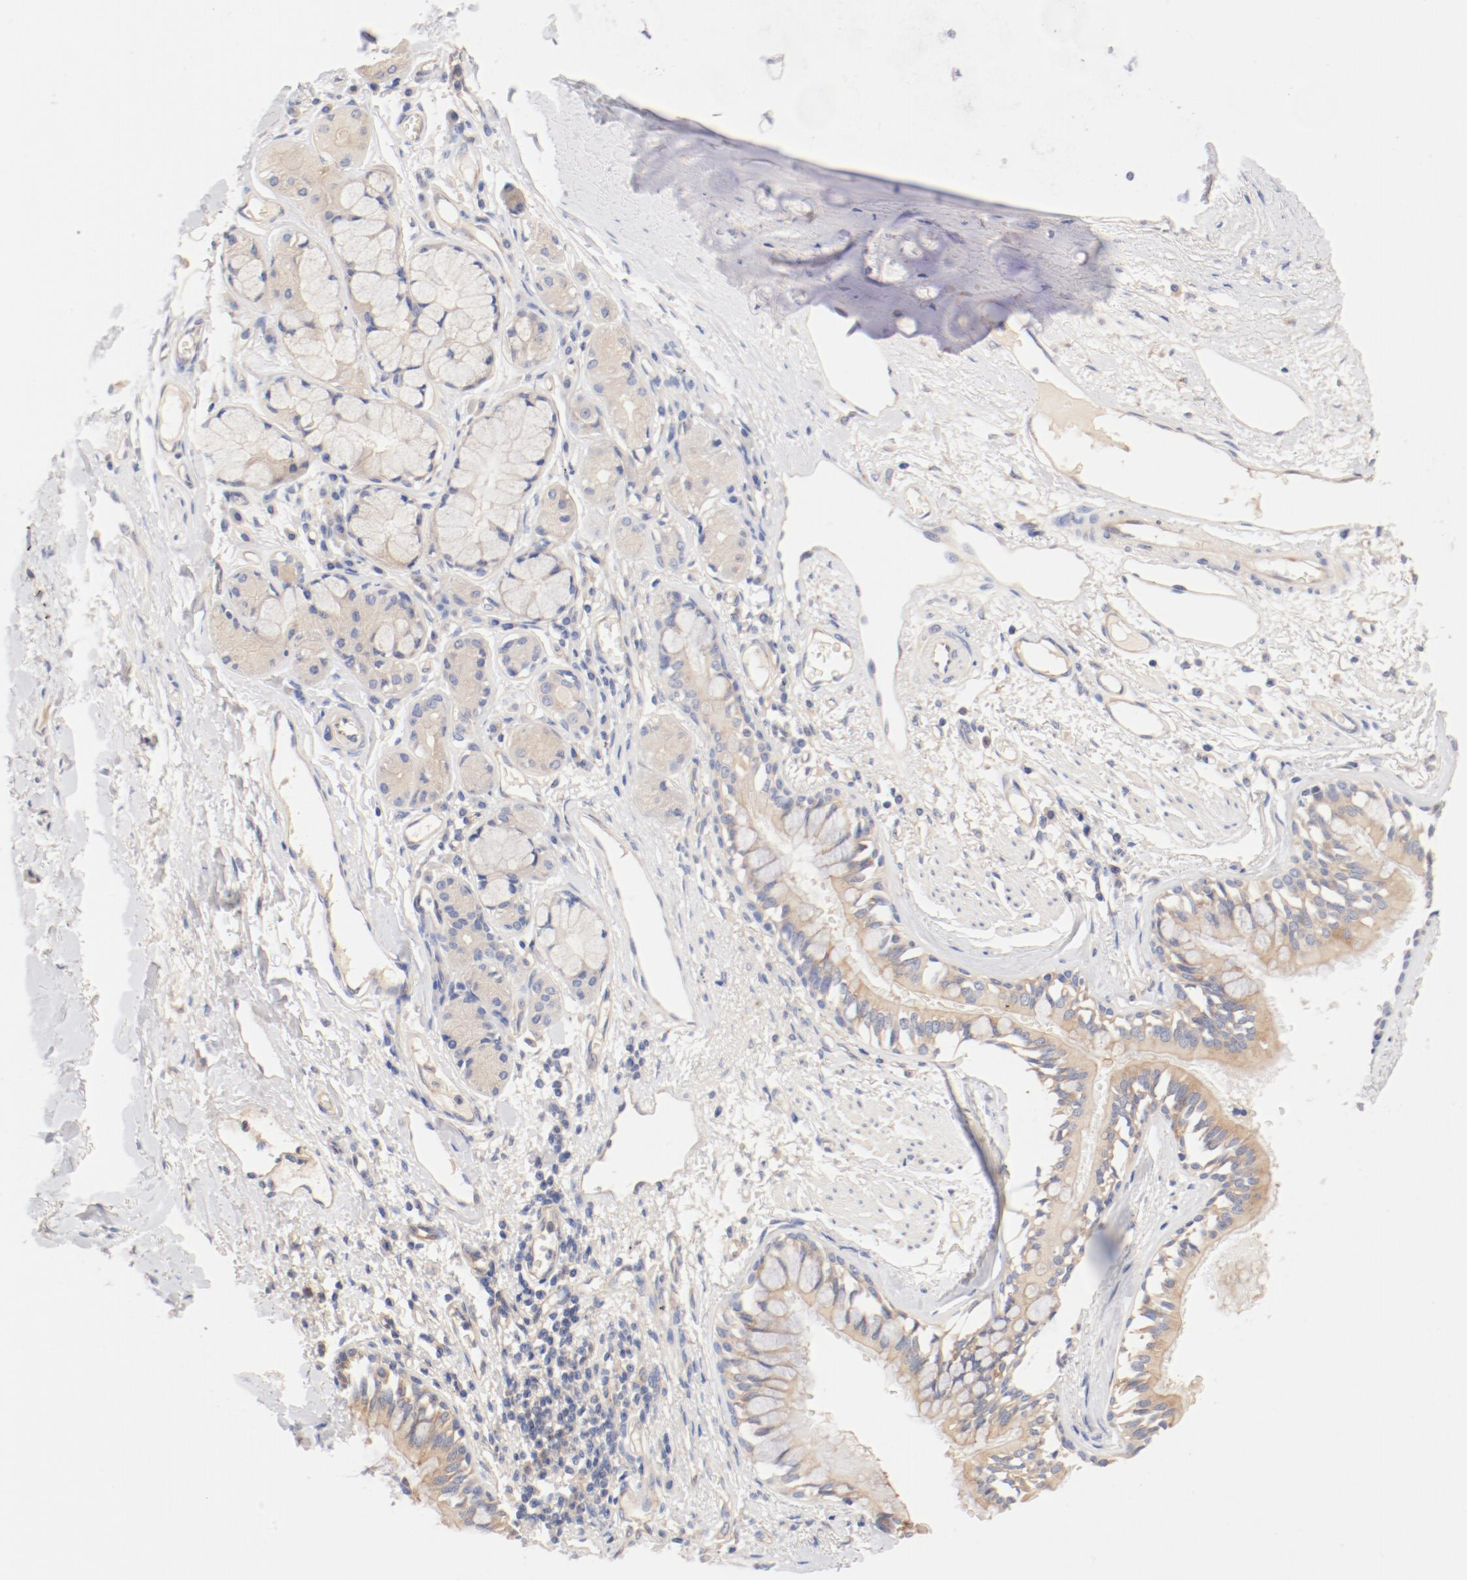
{"staining": {"intensity": "weak", "quantity": ">75%", "location": "cytoplasmic/membranous"}, "tissue": "bronchus", "cell_type": "Respiratory epithelial cells", "image_type": "normal", "snomed": [{"axis": "morphology", "description": "Normal tissue, NOS"}, {"axis": "topography", "description": "Bronchus"}, {"axis": "topography", "description": "Lung"}], "caption": "Respiratory epithelial cells exhibit low levels of weak cytoplasmic/membranous expression in about >75% of cells in unremarkable human bronchus.", "gene": "DYNC1H1", "patient": {"sex": "female", "age": 56}}